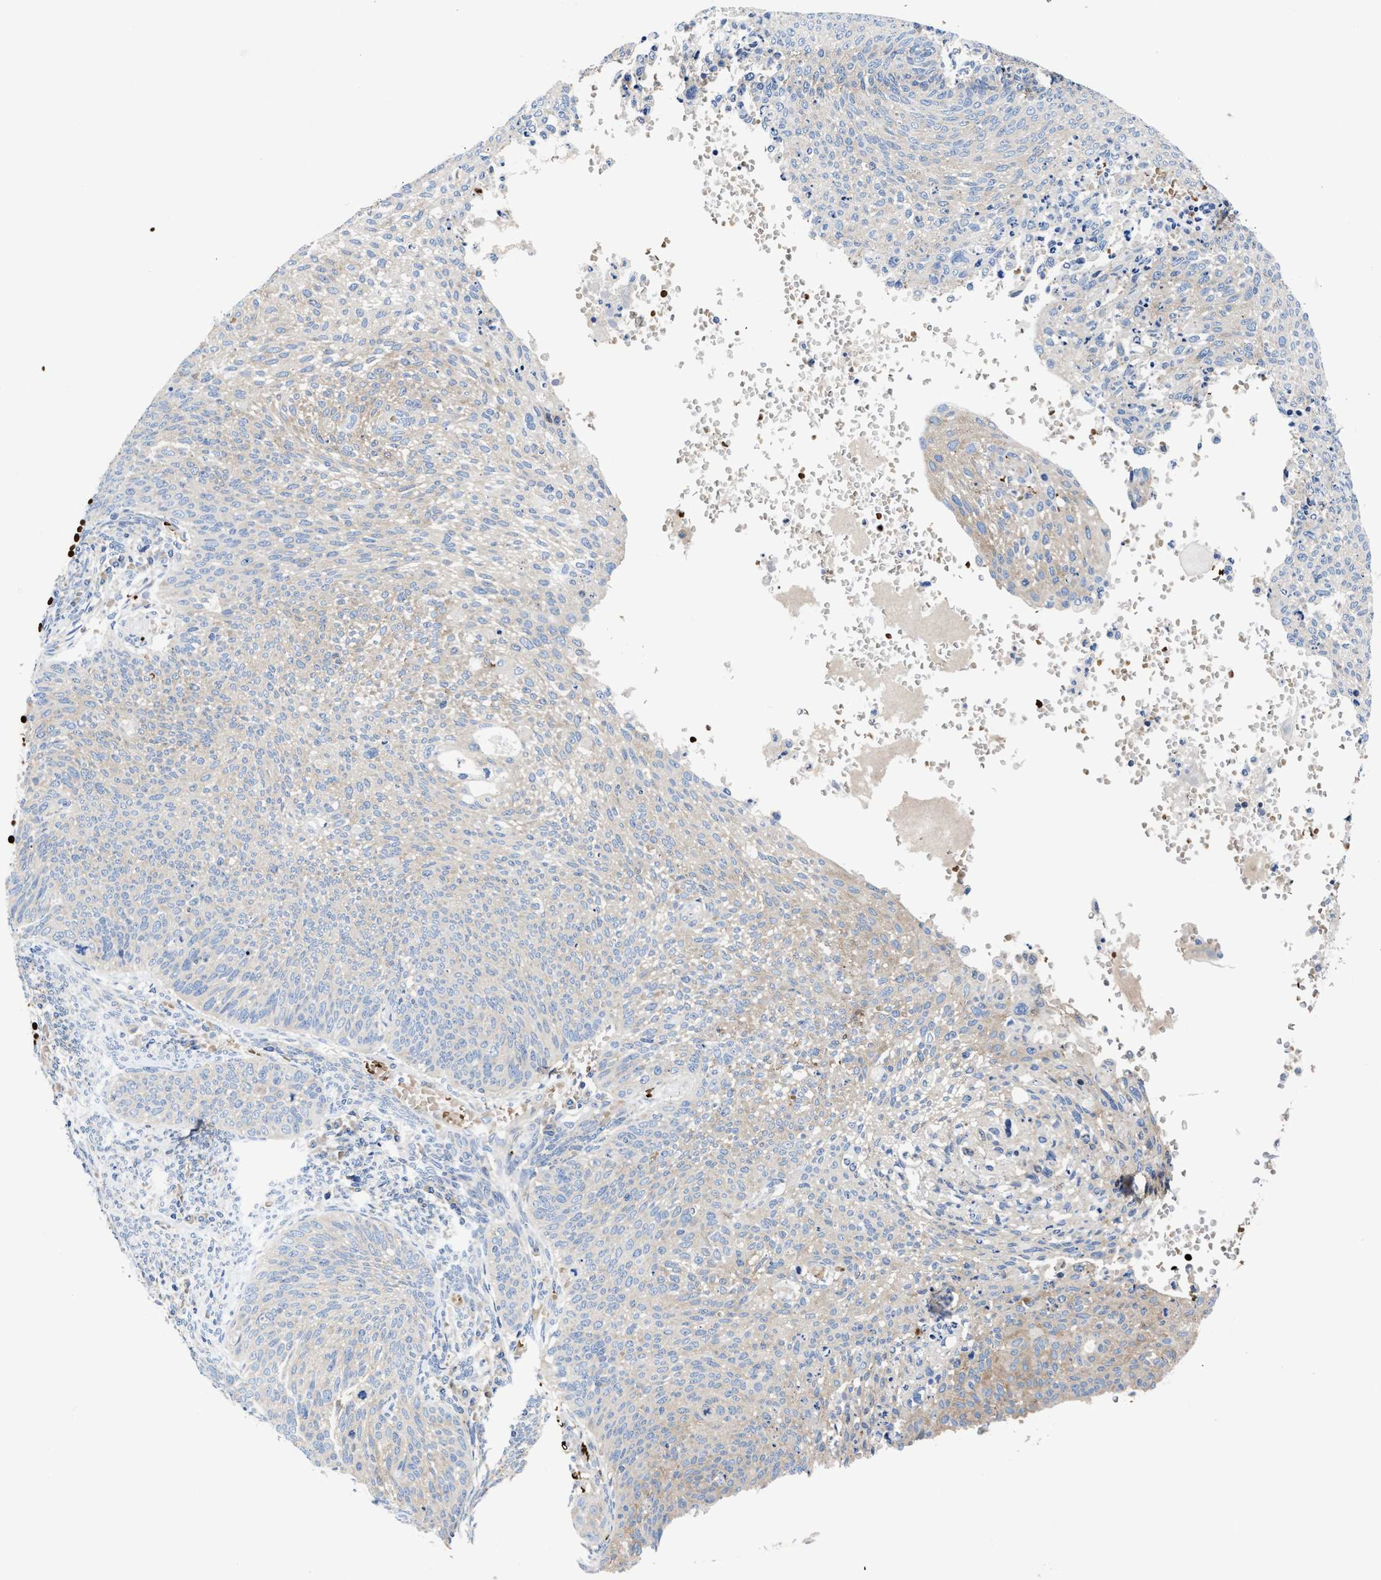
{"staining": {"intensity": "negative", "quantity": "none", "location": "none"}, "tissue": "cervical cancer", "cell_type": "Tumor cells", "image_type": "cancer", "snomed": [{"axis": "morphology", "description": "Squamous cell carcinoma, NOS"}, {"axis": "topography", "description": "Cervix"}], "caption": "A histopathology image of human cervical squamous cell carcinoma is negative for staining in tumor cells.", "gene": "PHLPP1", "patient": {"sex": "female", "age": 70}}